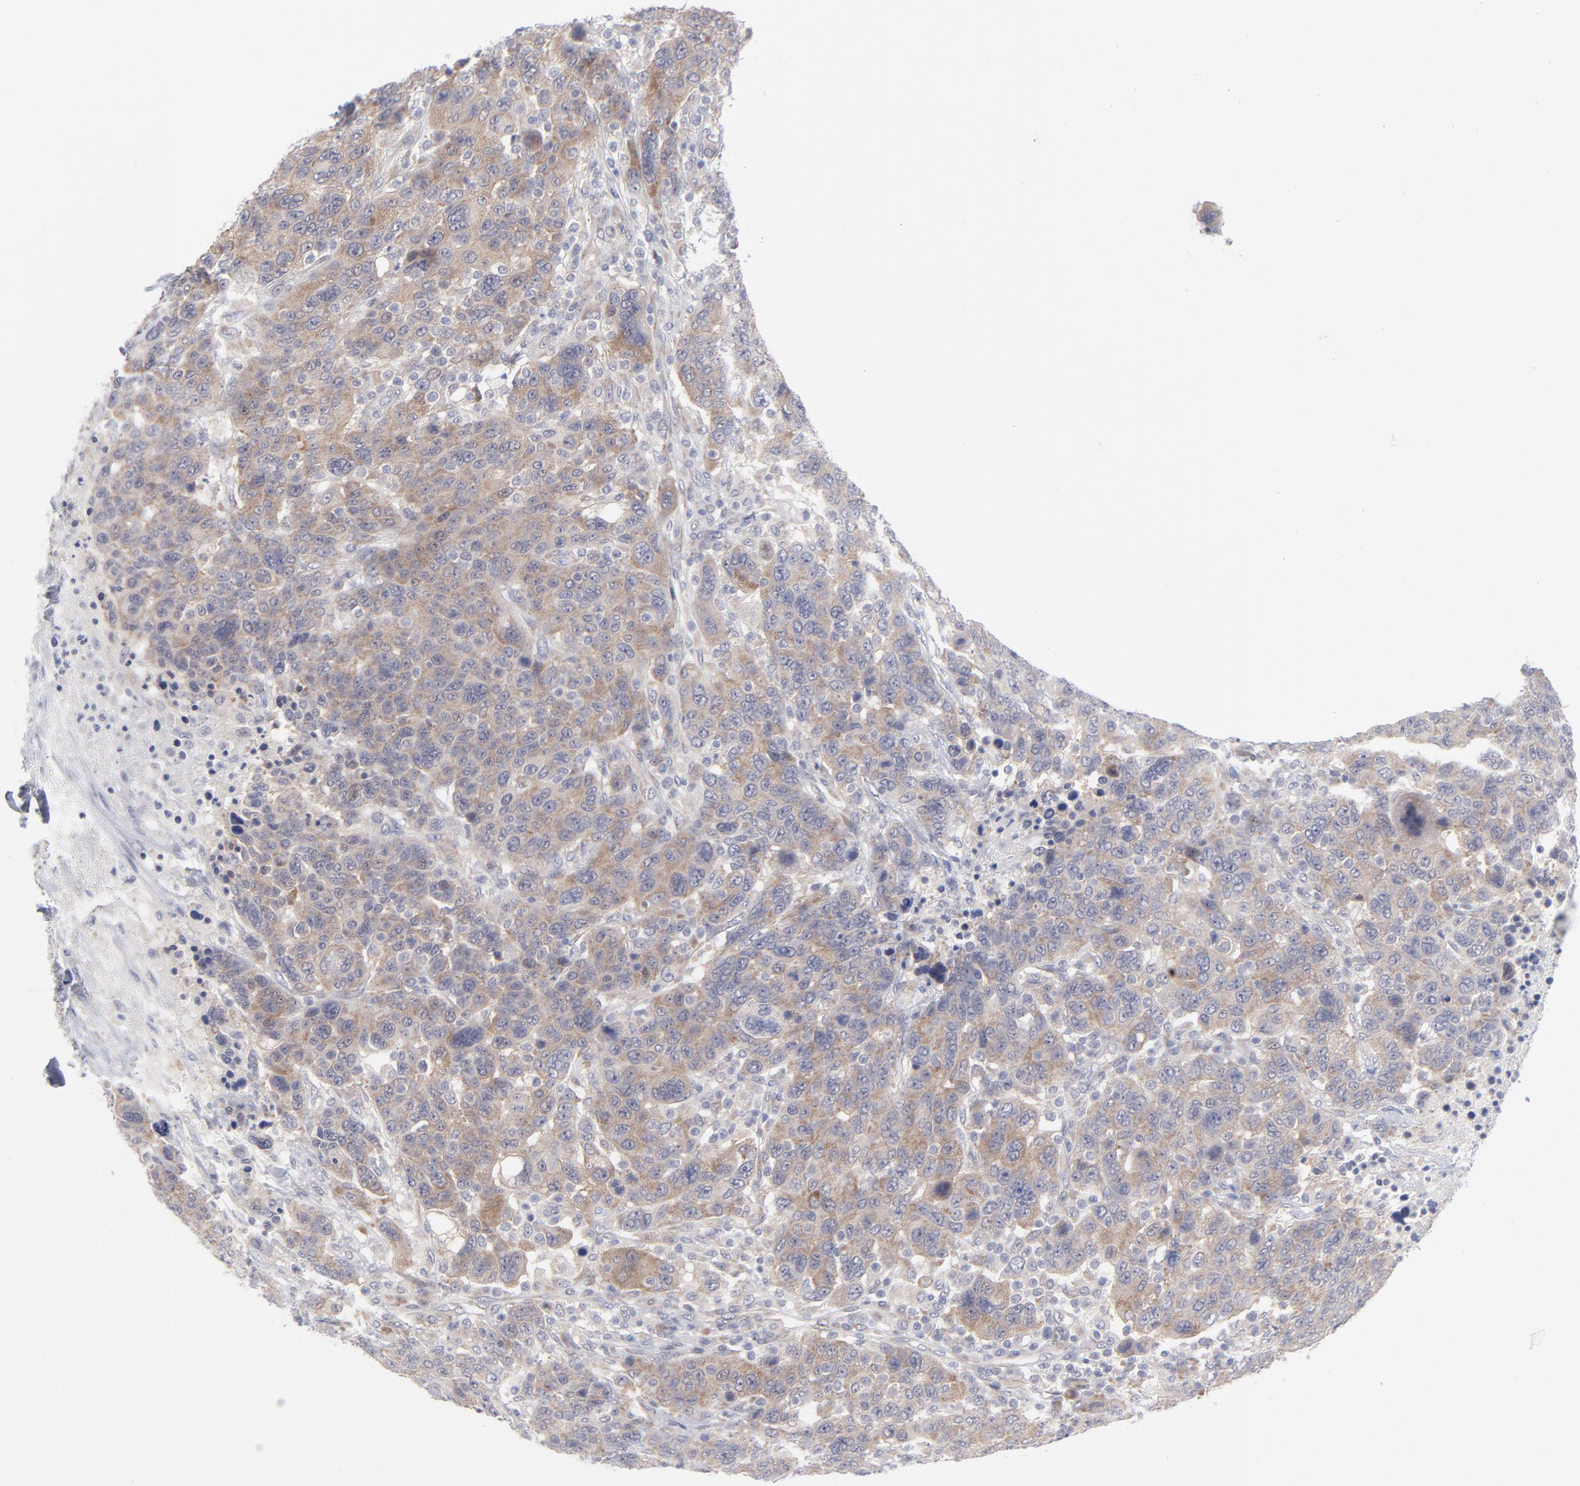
{"staining": {"intensity": "moderate", "quantity": ">75%", "location": "cytoplasmic/membranous"}, "tissue": "breast cancer", "cell_type": "Tumor cells", "image_type": "cancer", "snomed": [{"axis": "morphology", "description": "Duct carcinoma"}, {"axis": "topography", "description": "Breast"}], "caption": "The micrograph displays immunohistochemical staining of breast infiltrating ductal carcinoma. There is moderate cytoplasmic/membranous expression is identified in about >75% of tumor cells. (IHC, brightfield microscopy, high magnification).", "gene": "RPS24", "patient": {"sex": "female", "age": 37}}